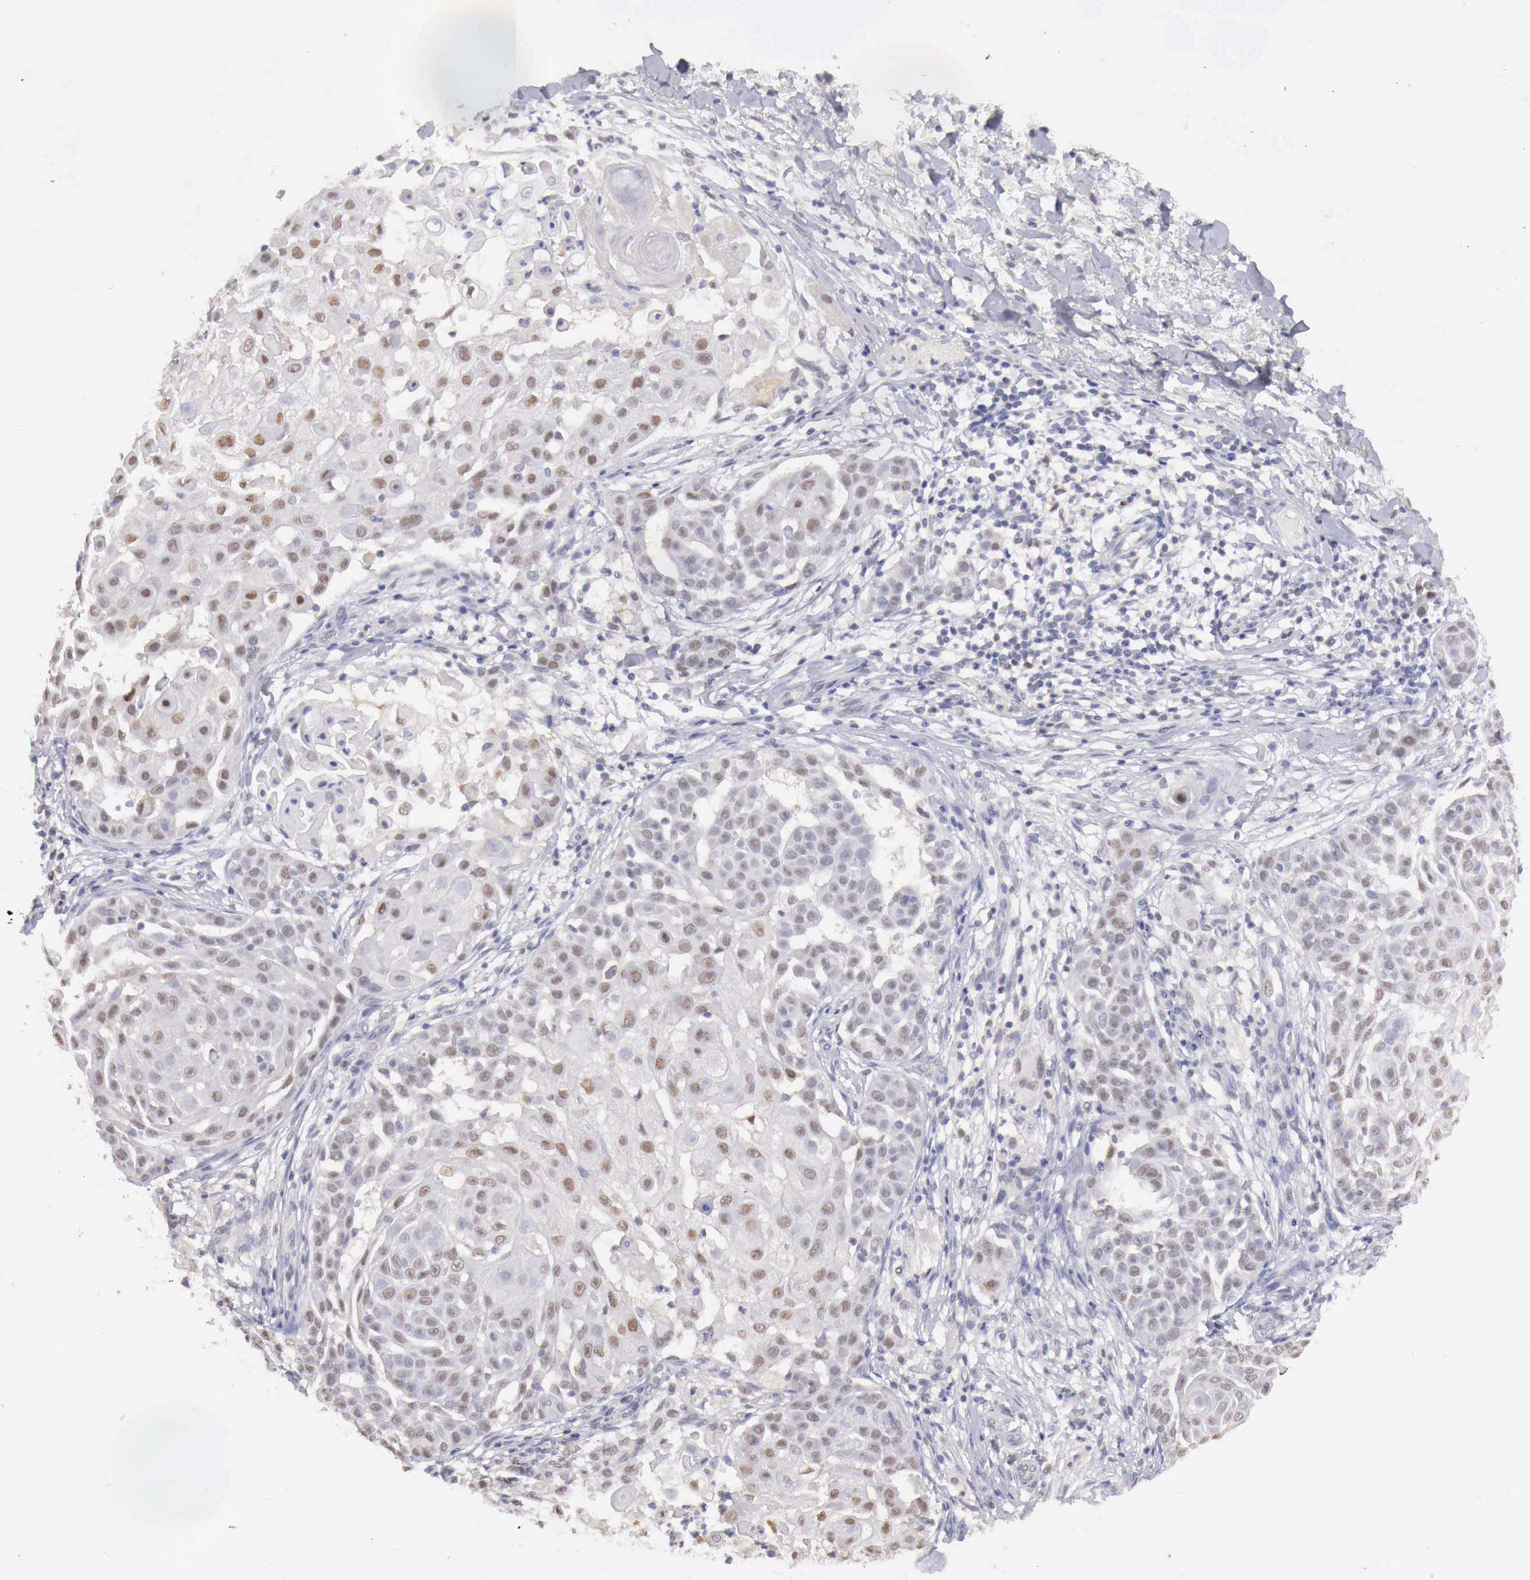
{"staining": {"intensity": "weak", "quantity": "<25%", "location": "nuclear"}, "tissue": "skin cancer", "cell_type": "Tumor cells", "image_type": "cancer", "snomed": [{"axis": "morphology", "description": "Squamous cell carcinoma, NOS"}, {"axis": "topography", "description": "Skin"}], "caption": "Human skin cancer stained for a protein using immunohistochemistry reveals no expression in tumor cells.", "gene": "UBA1", "patient": {"sex": "female", "age": 57}}